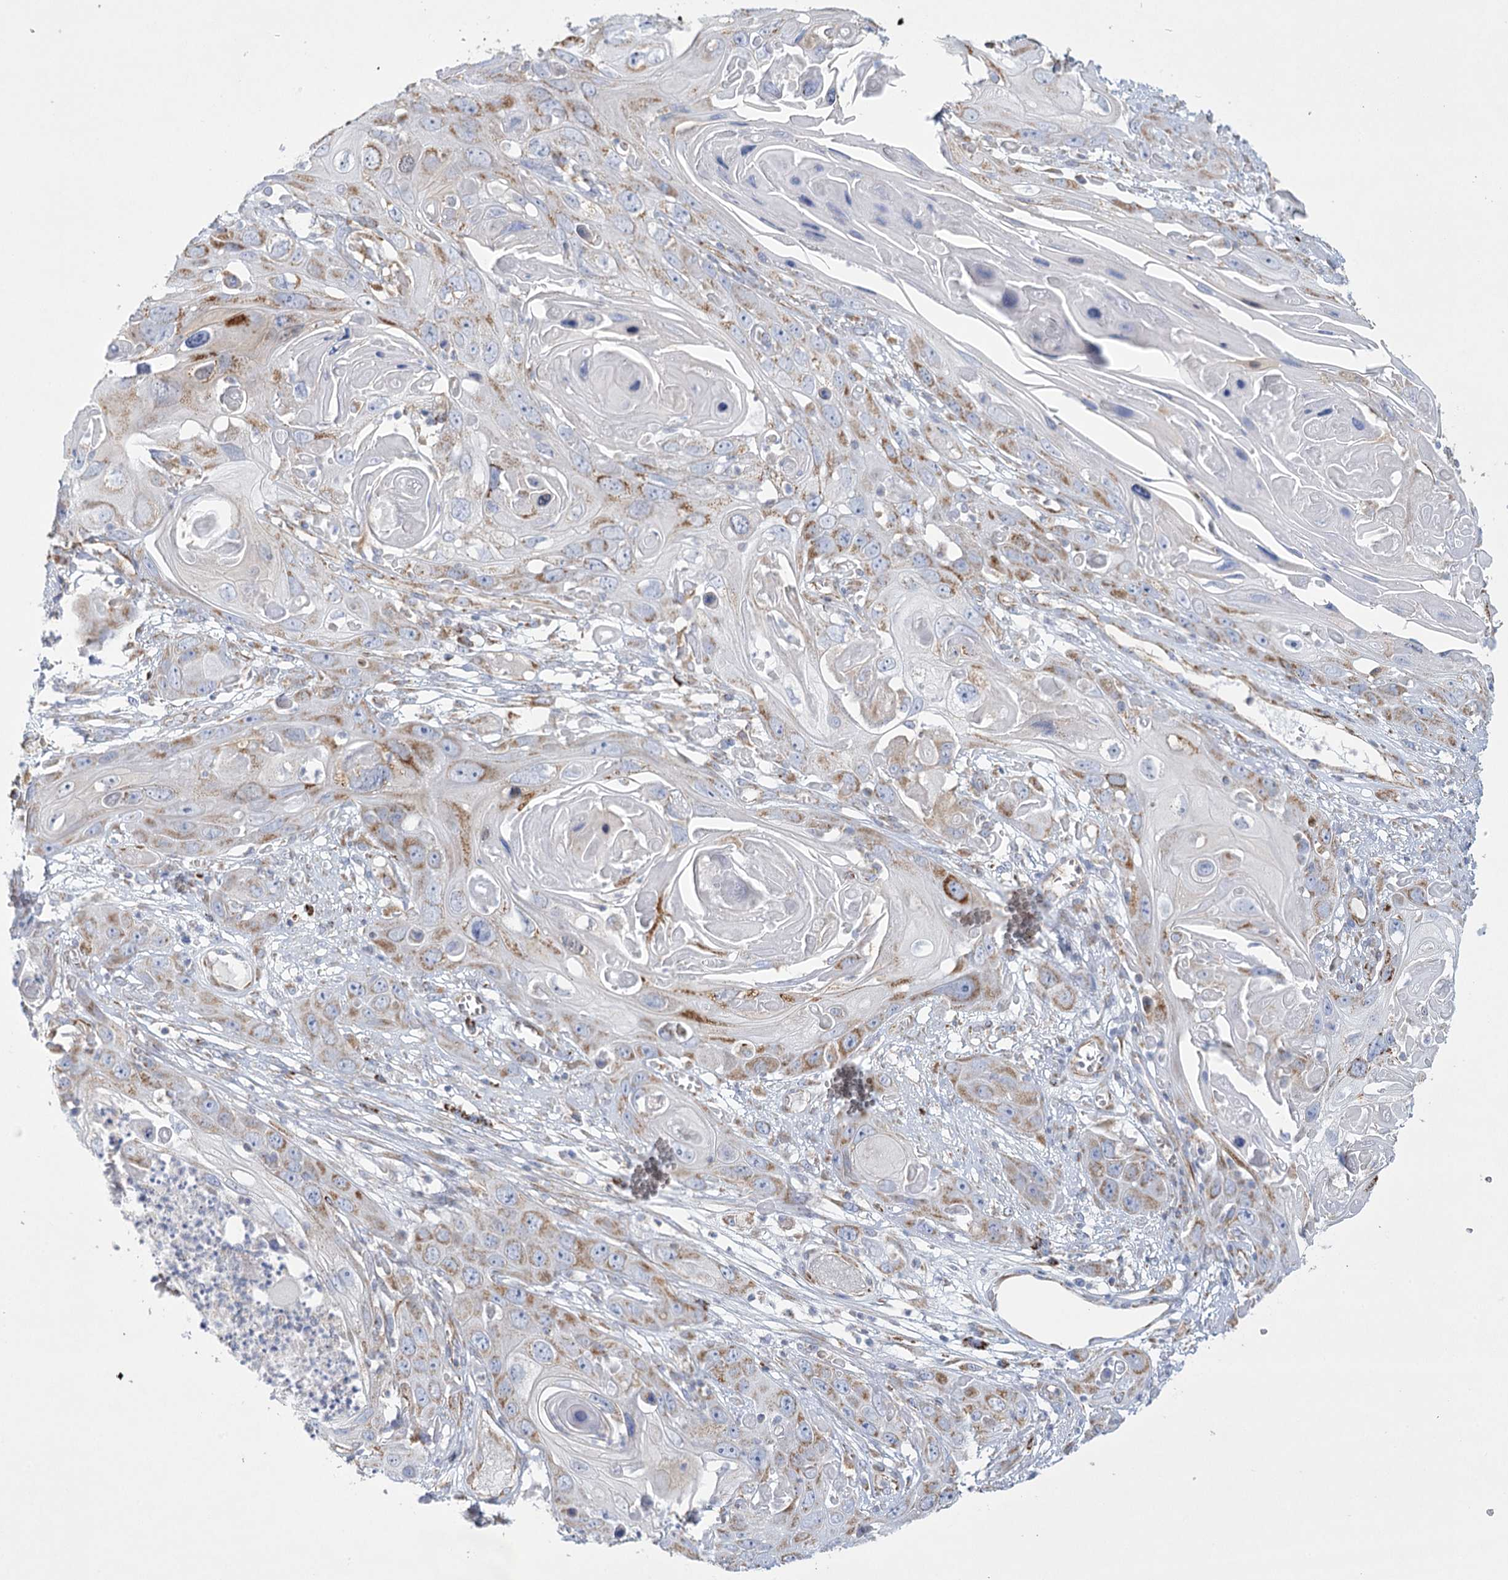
{"staining": {"intensity": "moderate", "quantity": "25%-75%", "location": "cytoplasmic/membranous"}, "tissue": "skin cancer", "cell_type": "Tumor cells", "image_type": "cancer", "snomed": [{"axis": "morphology", "description": "Squamous cell carcinoma, NOS"}, {"axis": "topography", "description": "Skin"}], "caption": "This is an image of immunohistochemistry (IHC) staining of skin squamous cell carcinoma, which shows moderate expression in the cytoplasmic/membranous of tumor cells.", "gene": "DHTKD1", "patient": {"sex": "male", "age": 55}}